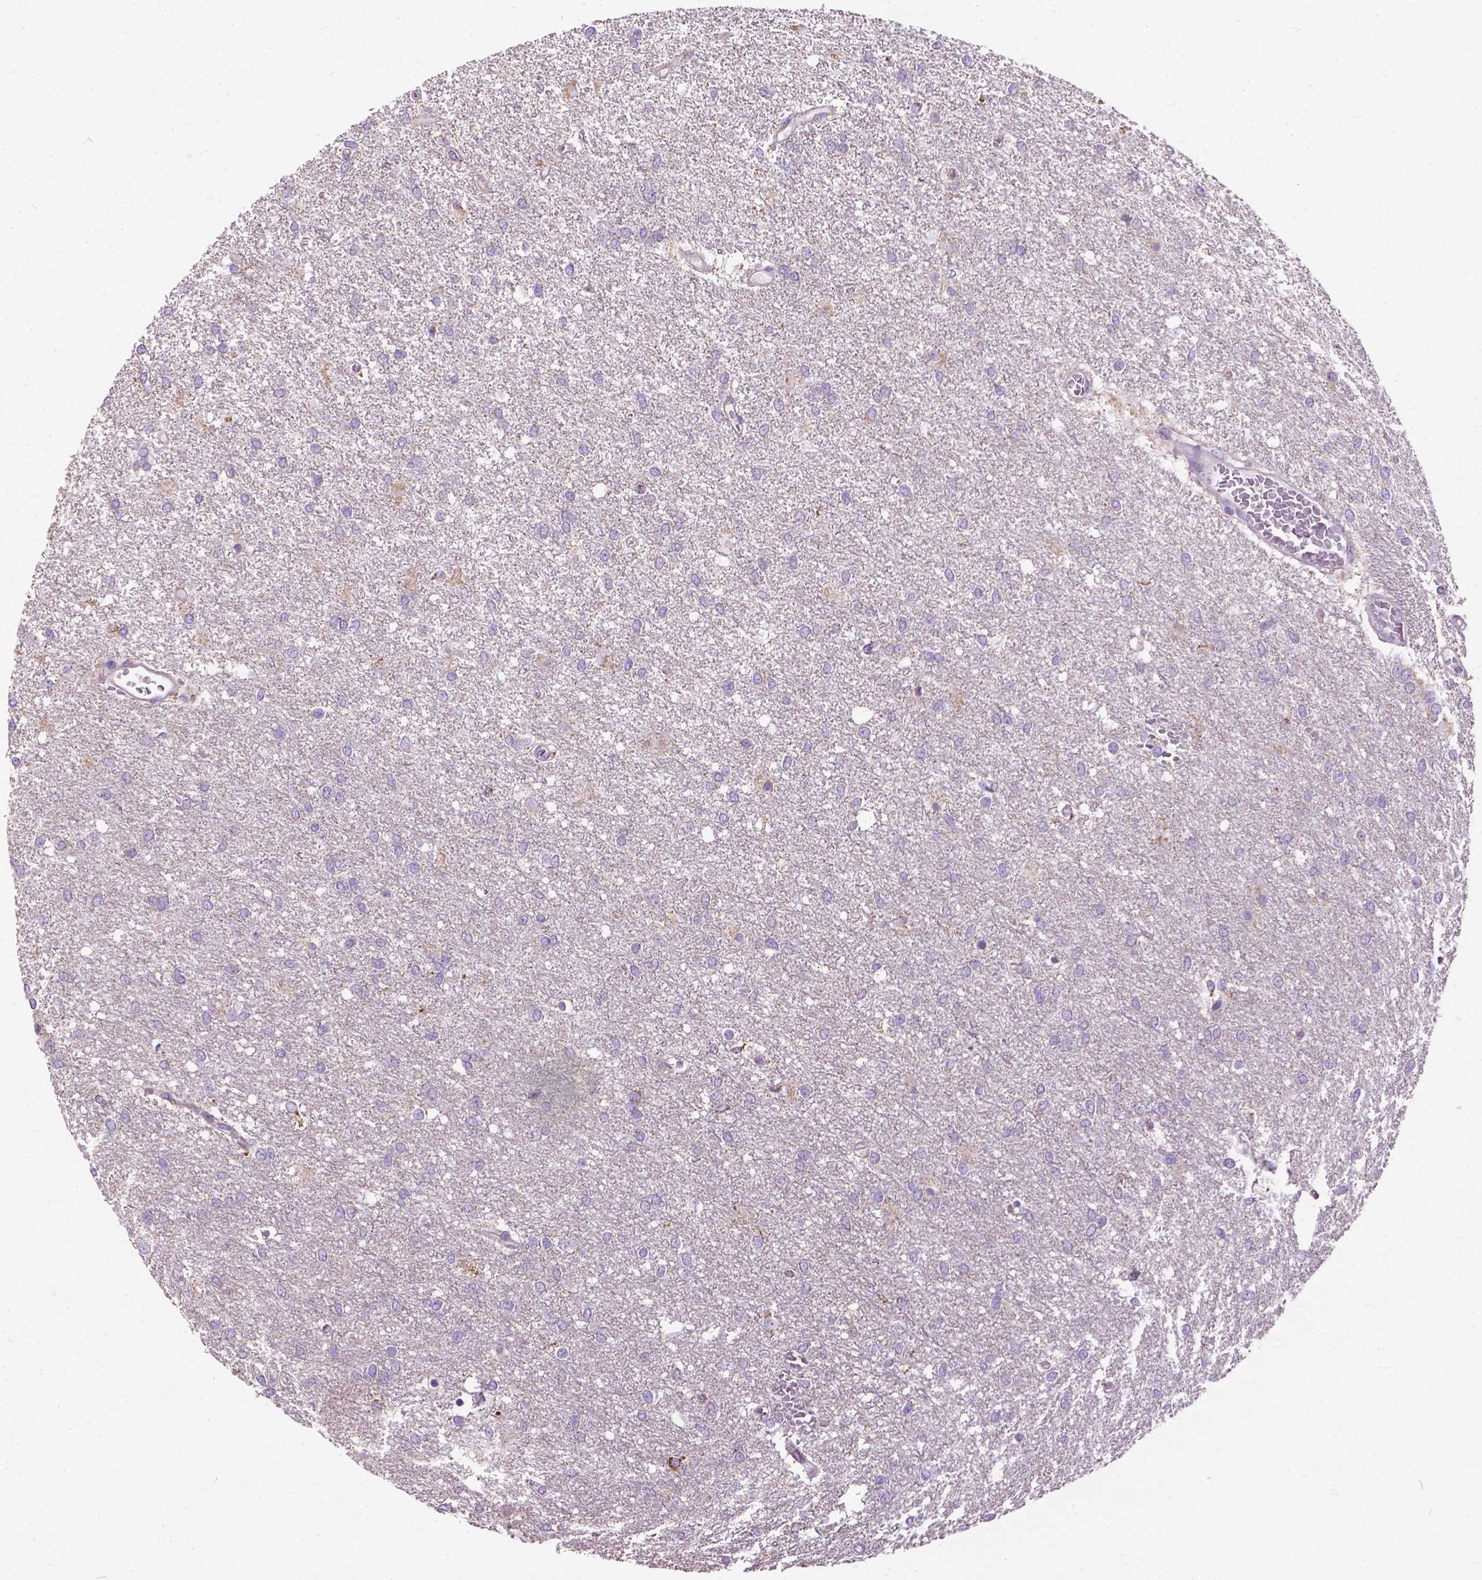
{"staining": {"intensity": "negative", "quantity": "none", "location": "none"}, "tissue": "glioma", "cell_type": "Tumor cells", "image_type": "cancer", "snomed": [{"axis": "morphology", "description": "Glioma, malignant, High grade"}, {"axis": "topography", "description": "Brain"}], "caption": "The histopathology image displays no significant positivity in tumor cells of malignant glioma (high-grade).", "gene": "VDAC1", "patient": {"sex": "female", "age": 61}}